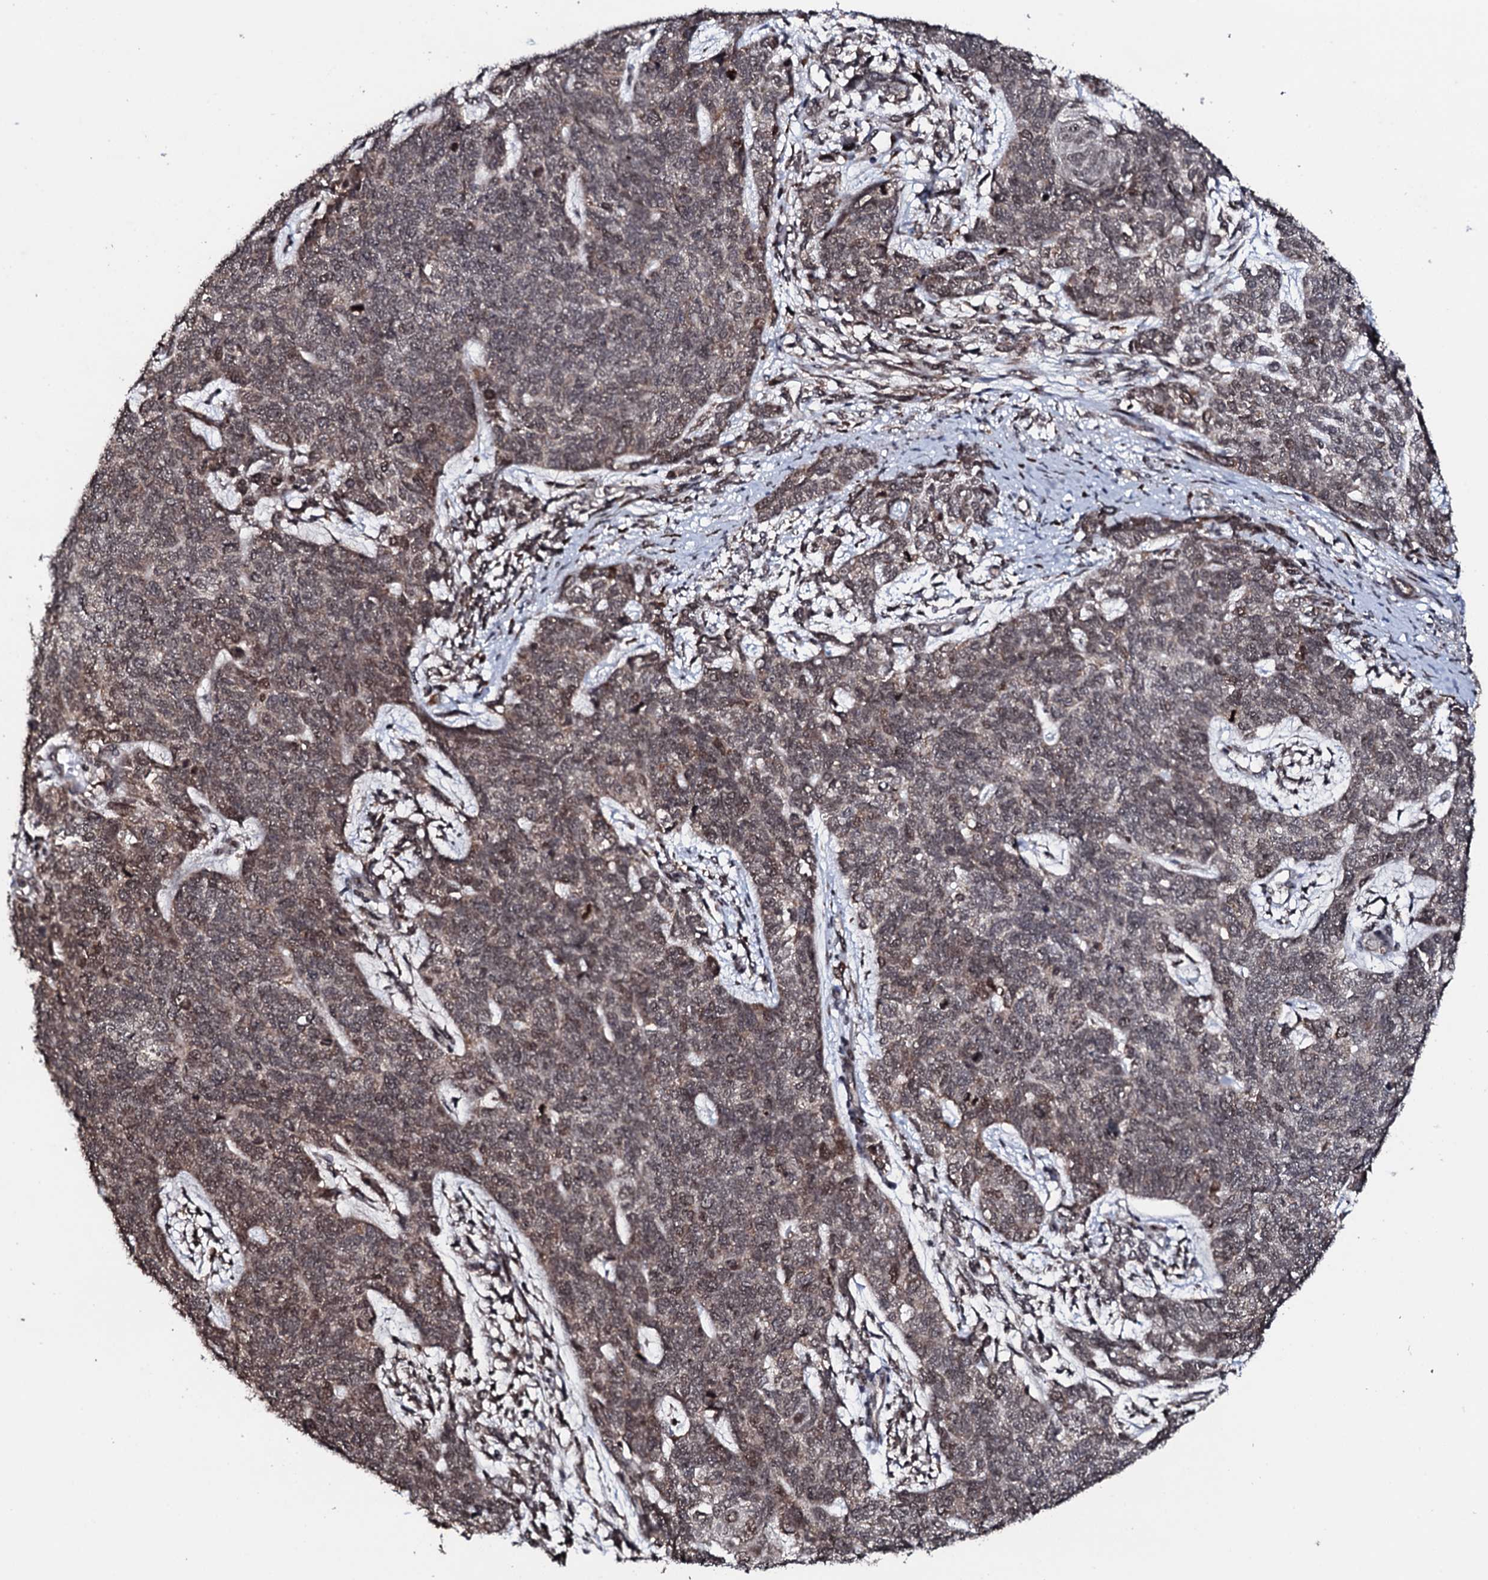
{"staining": {"intensity": "weak", "quantity": "<25%", "location": "cytoplasmic/membranous,nuclear"}, "tissue": "cervical cancer", "cell_type": "Tumor cells", "image_type": "cancer", "snomed": [{"axis": "morphology", "description": "Squamous cell carcinoma, NOS"}, {"axis": "topography", "description": "Cervix"}], "caption": "Immunohistochemistry photomicrograph of neoplastic tissue: human cervical cancer (squamous cell carcinoma) stained with DAB (3,3'-diaminobenzidine) displays no significant protein positivity in tumor cells.", "gene": "FAM111A", "patient": {"sex": "female", "age": 63}}